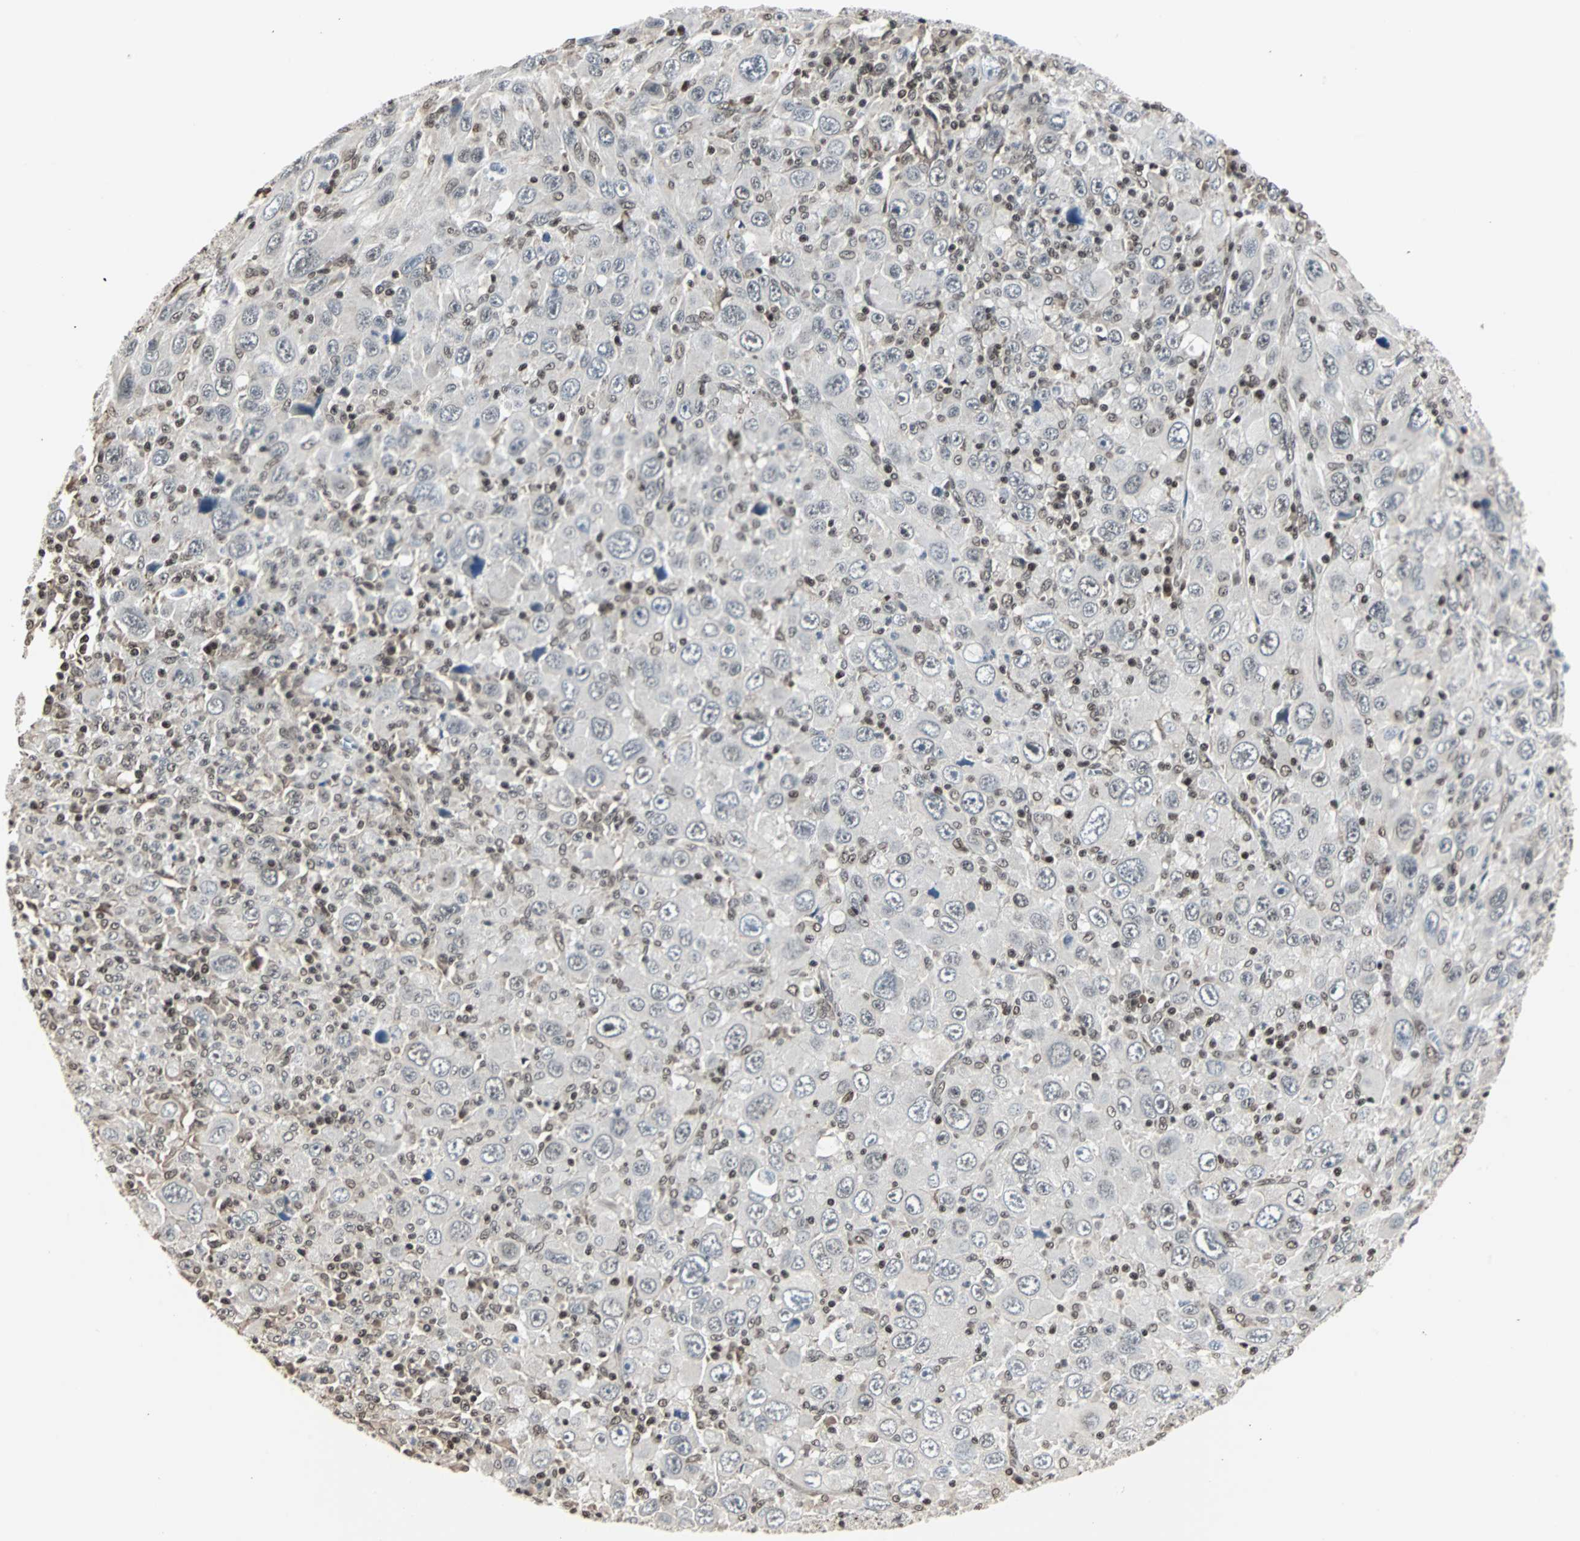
{"staining": {"intensity": "negative", "quantity": "none", "location": "none"}, "tissue": "melanoma", "cell_type": "Tumor cells", "image_type": "cancer", "snomed": [{"axis": "morphology", "description": "Malignant melanoma, Metastatic site"}, {"axis": "topography", "description": "Skin"}], "caption": "Micrograph shows no significant protein expression in tumor cells of malignant melanoma (metastatic site).", "gene": "TERF2IP", "patient": {"sex": "female", "age": 56}}